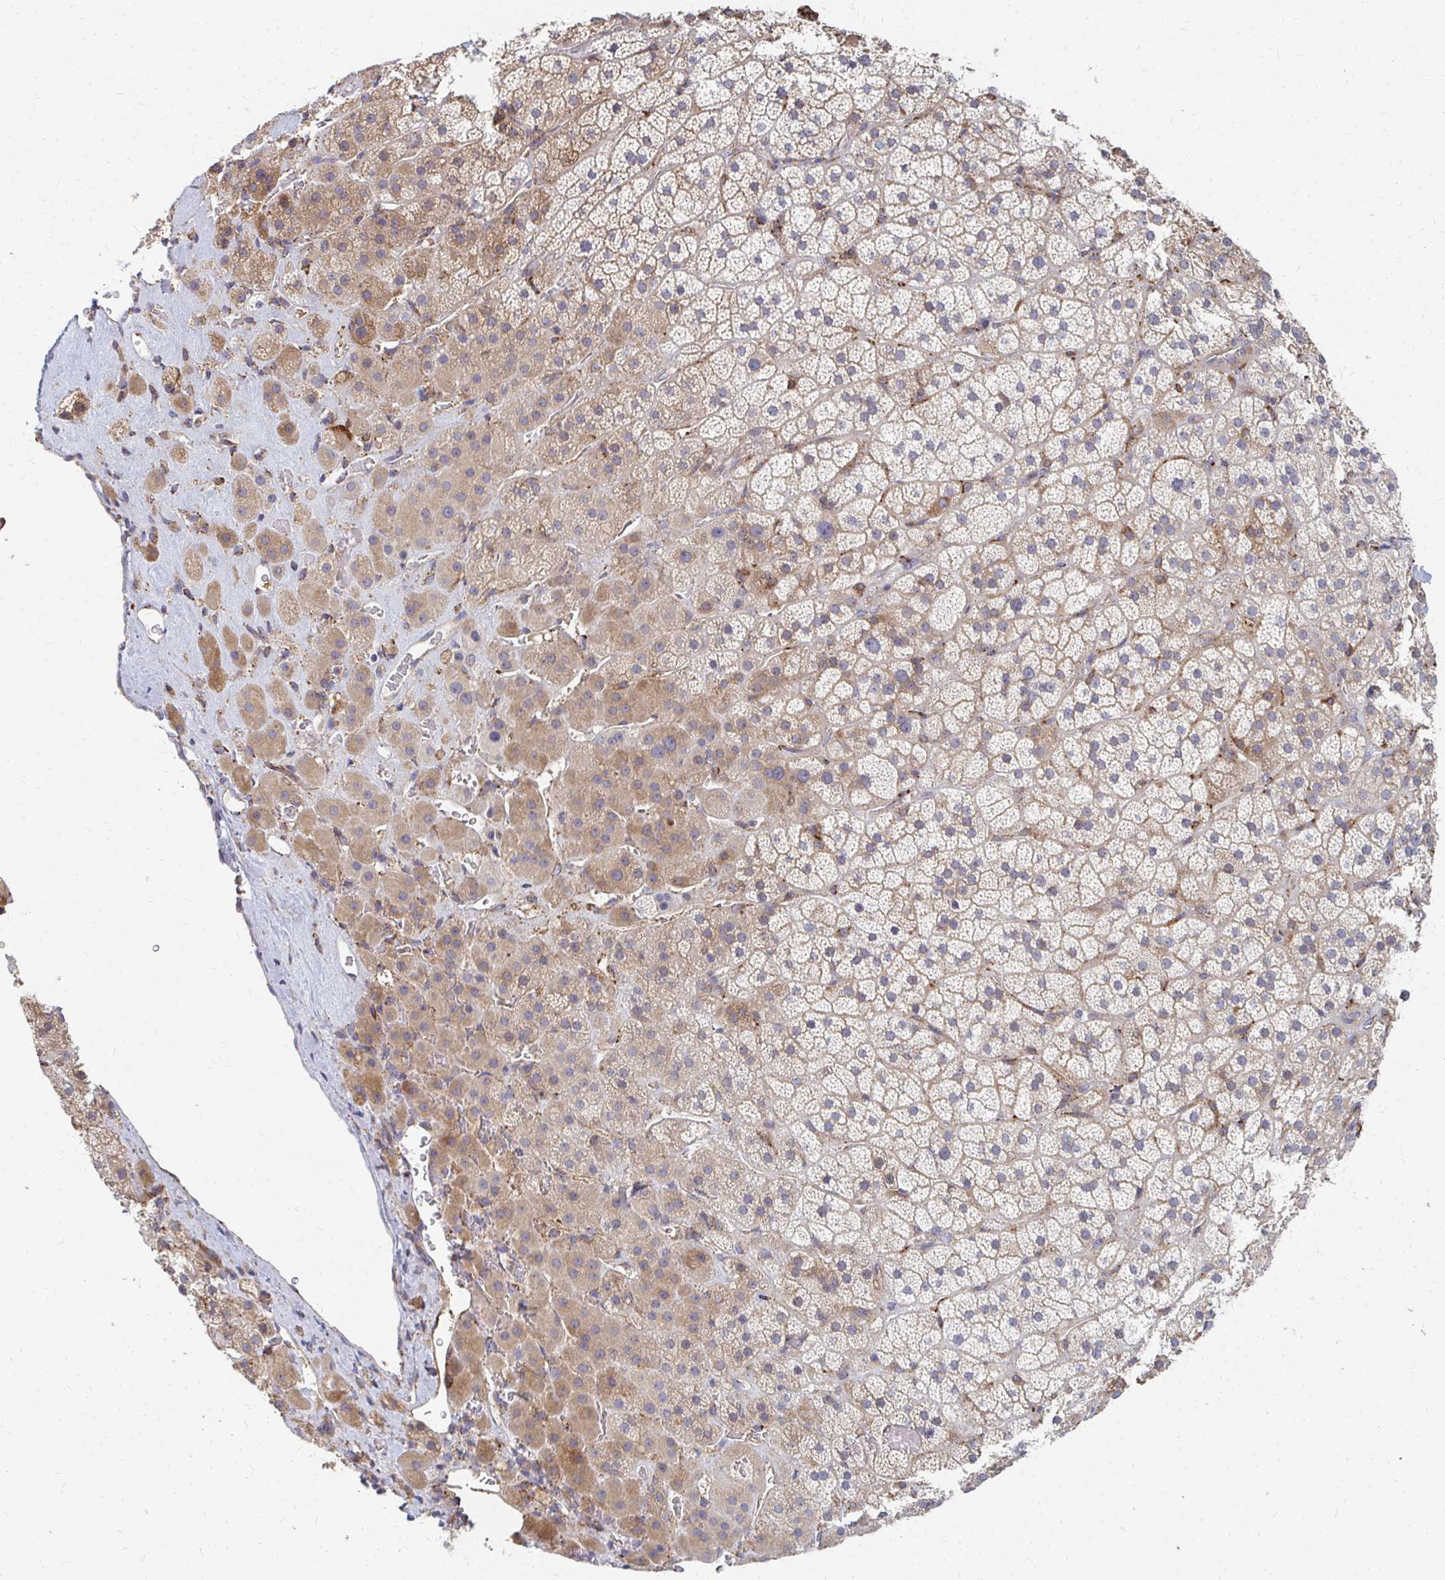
{"staining": {"intensity": "moderate", "quantity": "<25%", "location": "cytoplasmic/membranous"}, "tissue": "adrenal gland", "cell_type": "Glandular cells", "image_type": "normal", "snomed": [{"axis": "morphology", "description": "Normal tissue, NOS"}, {"axis": "topography", "description": "Adrenal gland"}], "caption": "This image displays immunohistochemistry staining of unremarkable human adrenal gland, with low moderate cytoplasmic/membranous expression in approximately <25% of glandular cells.", "gene": "PPP1R13L", "patient": {"sex": "male", "age": 57}}